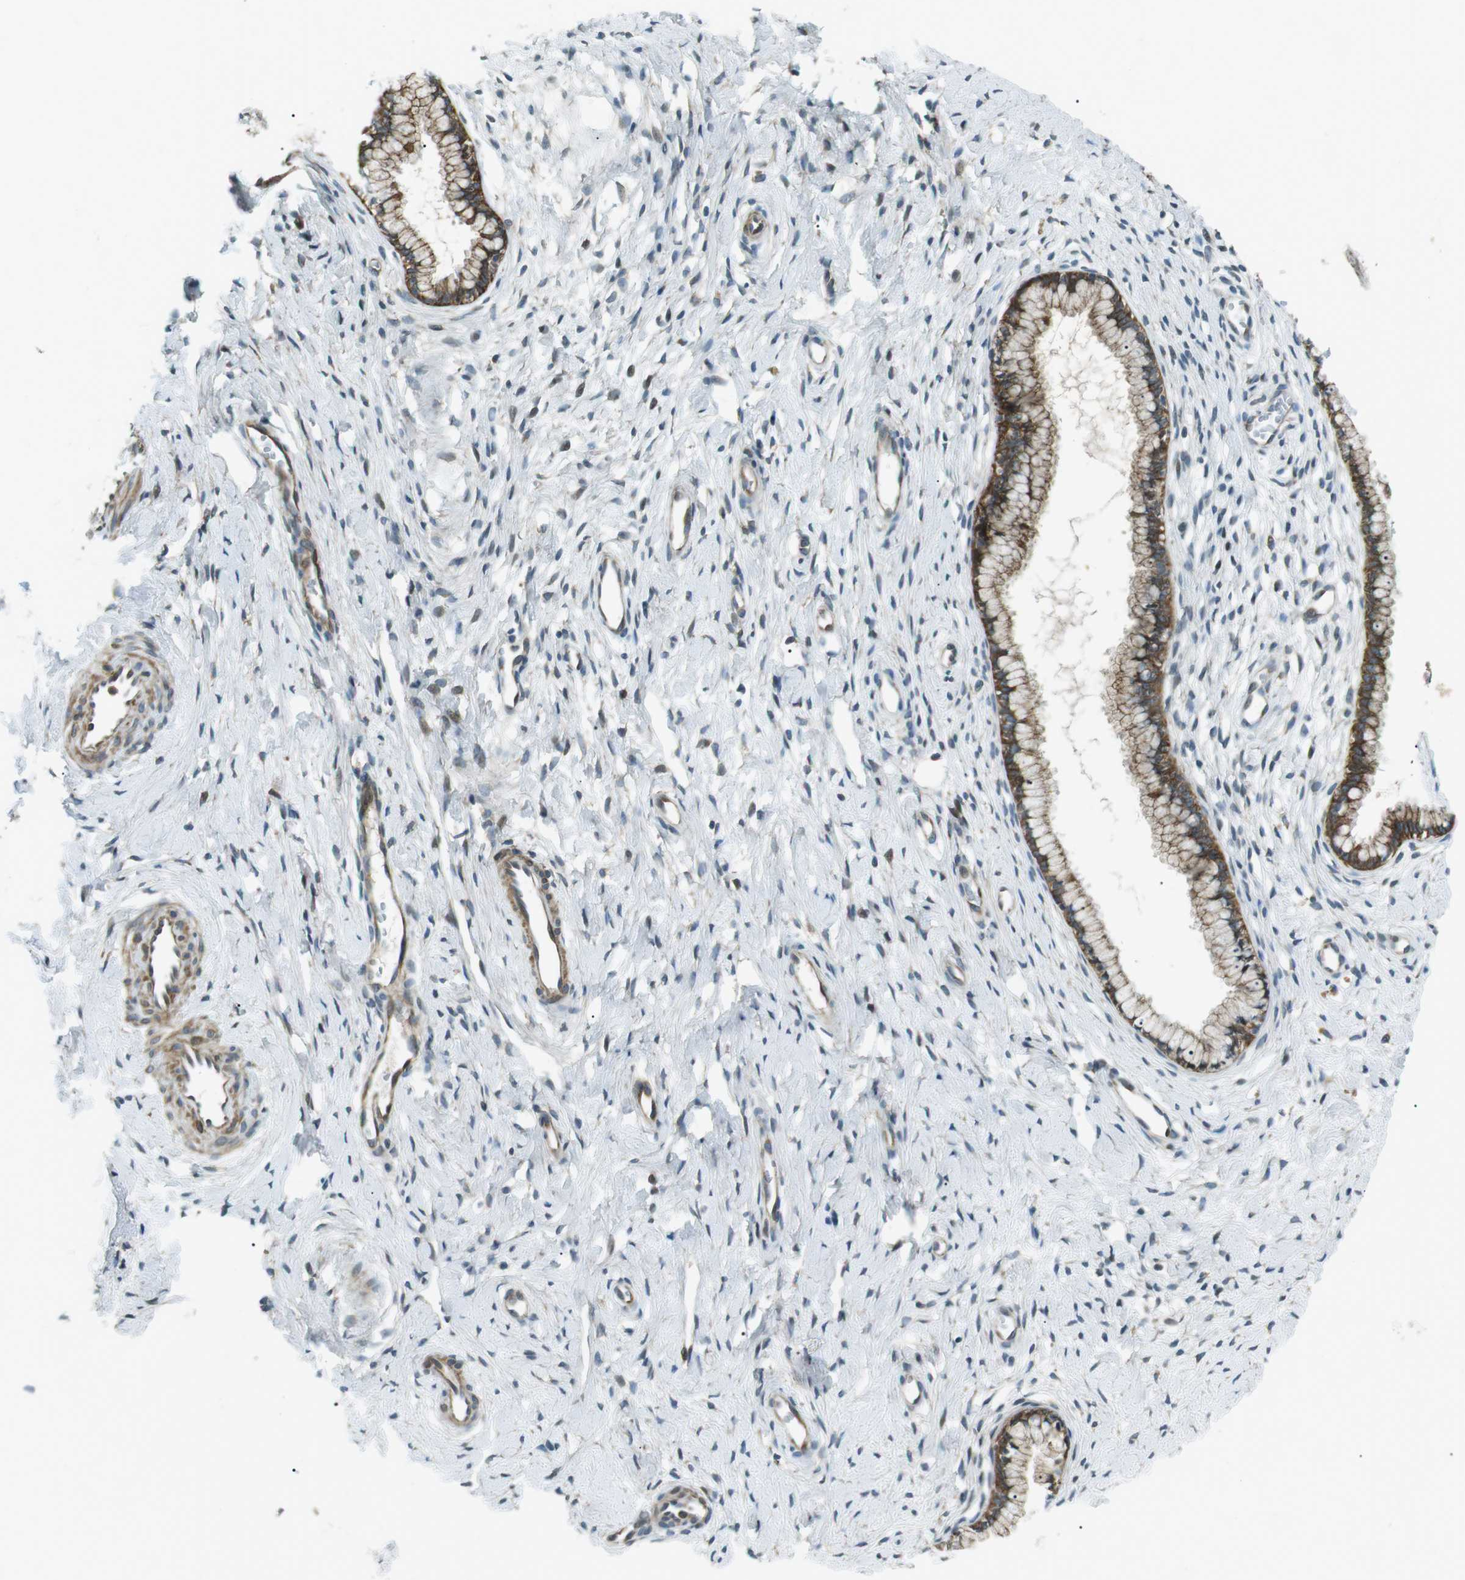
{"staining": {"intensity": "moderate", "quantity": ">75%", "location": "cytoplasmic/membranous"}, "tissue": "cervix", "cell_type": "Glandular cells", "image_type": "normal", "snomed": [{"axis": "morphology", "description": "Normal tissue, NOS"}, {"axis": "topography", "description": "Cervix"}], "caption": "Protein expression analysis of benign cervix demonstrates moderate cytoplasmic/membranous positivity in about >75% of glandular cells.", "gene": "TMEM74", "patient": {"sex": "female", "age": 65}}